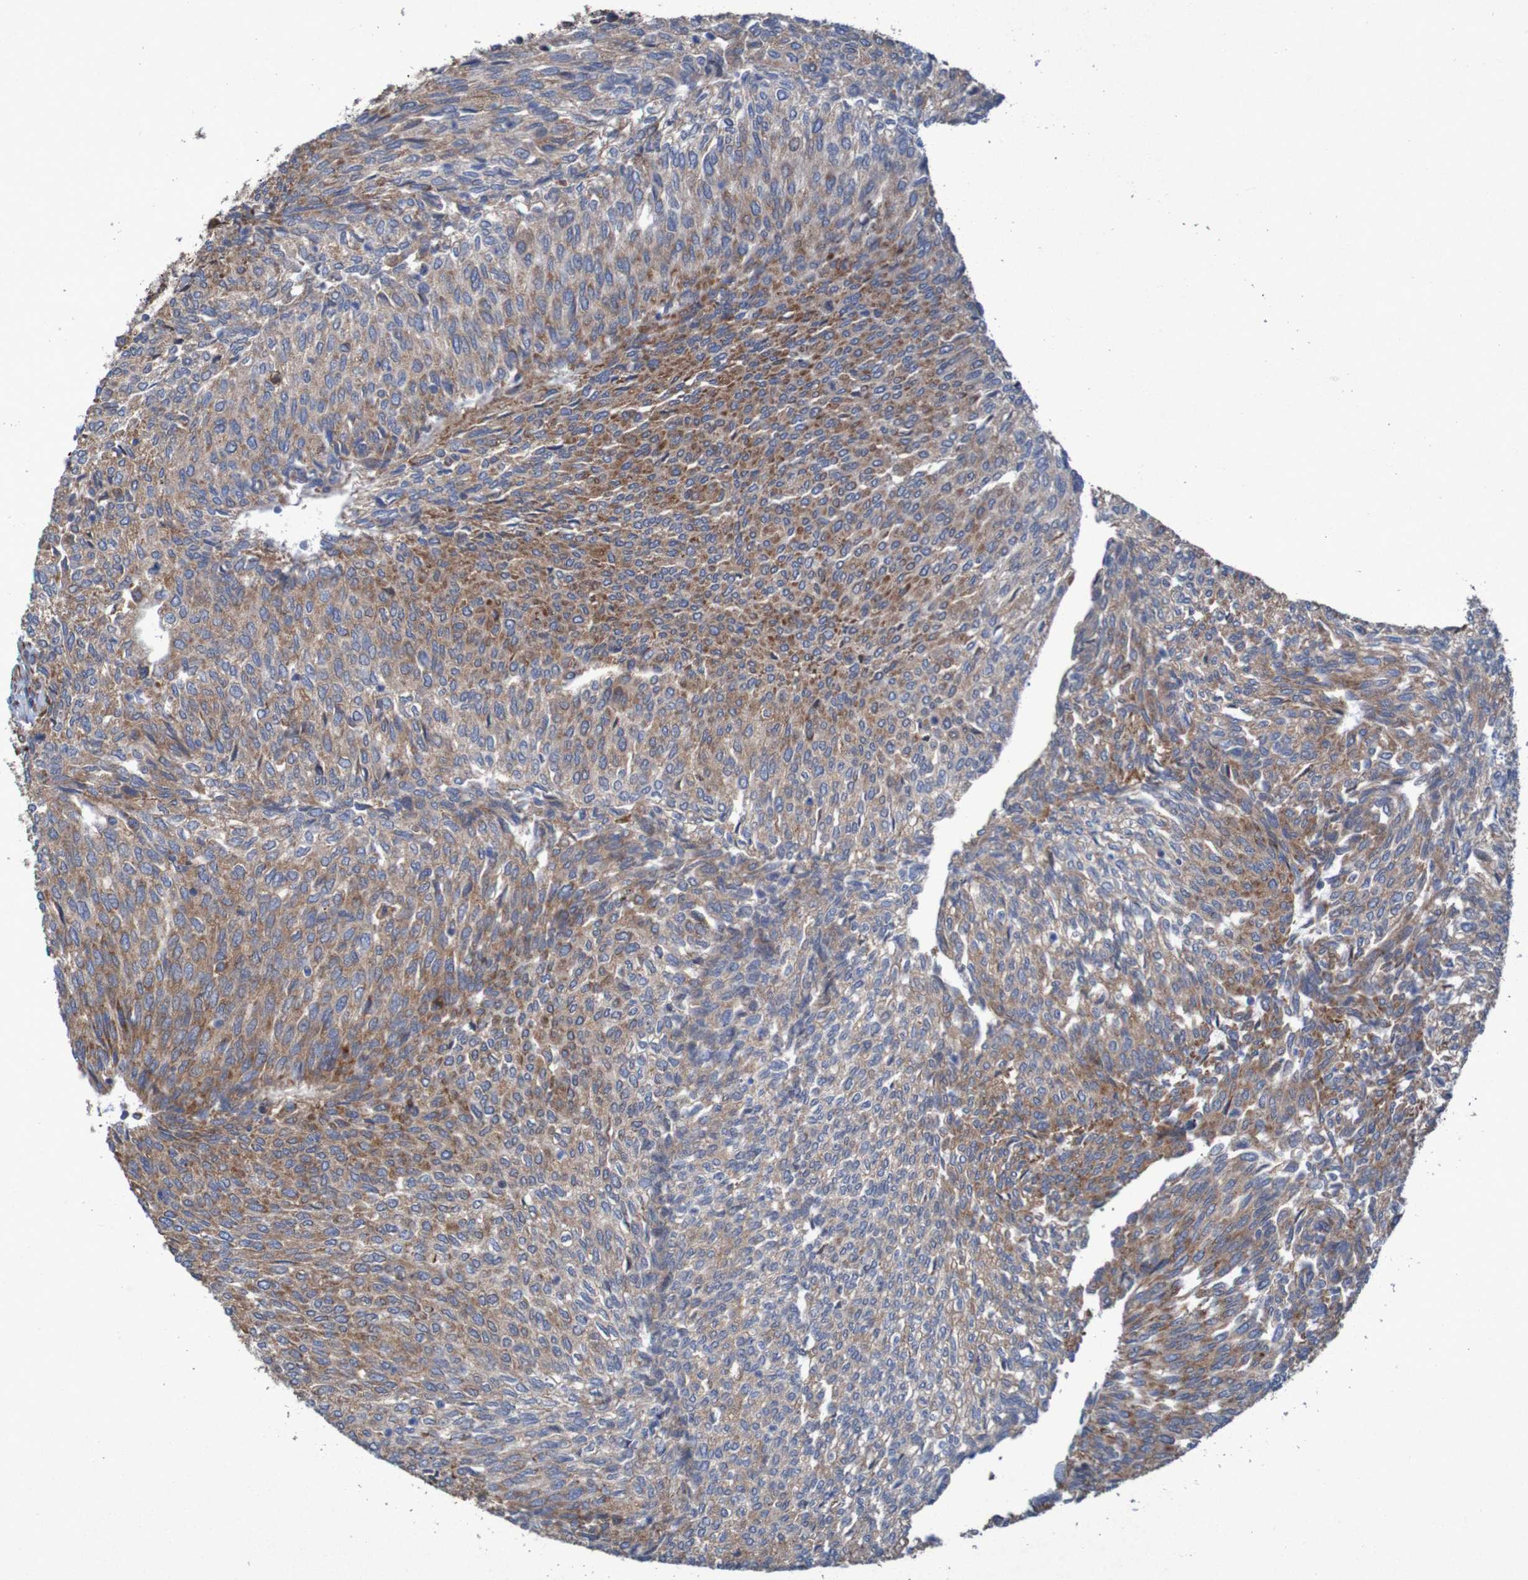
{"staining": {"intensity": "moderate", "quantity": ">75%", "location": "cytoplasmic/membranous"}, "tissue": "urothelial cancer", "cell_type": "Tumor cells", "image_type": "cancer", "snomed": [{"axis": "morphology", "description": "Urothelial carcinoma, Low grade"}, {"axis": "topography", "description": "Urinary bladder"}], "caption": "Immunohistochemistry (IHC) (DAB) staining of low-grade urothelial carcinoma exhibits moderate cytoplasmic/membranous protein expression in about >75% of tumor cells. Nuclei are stained in blue.", "gene": "RPL10", "patient": {"sex": "female", "age": 79}}